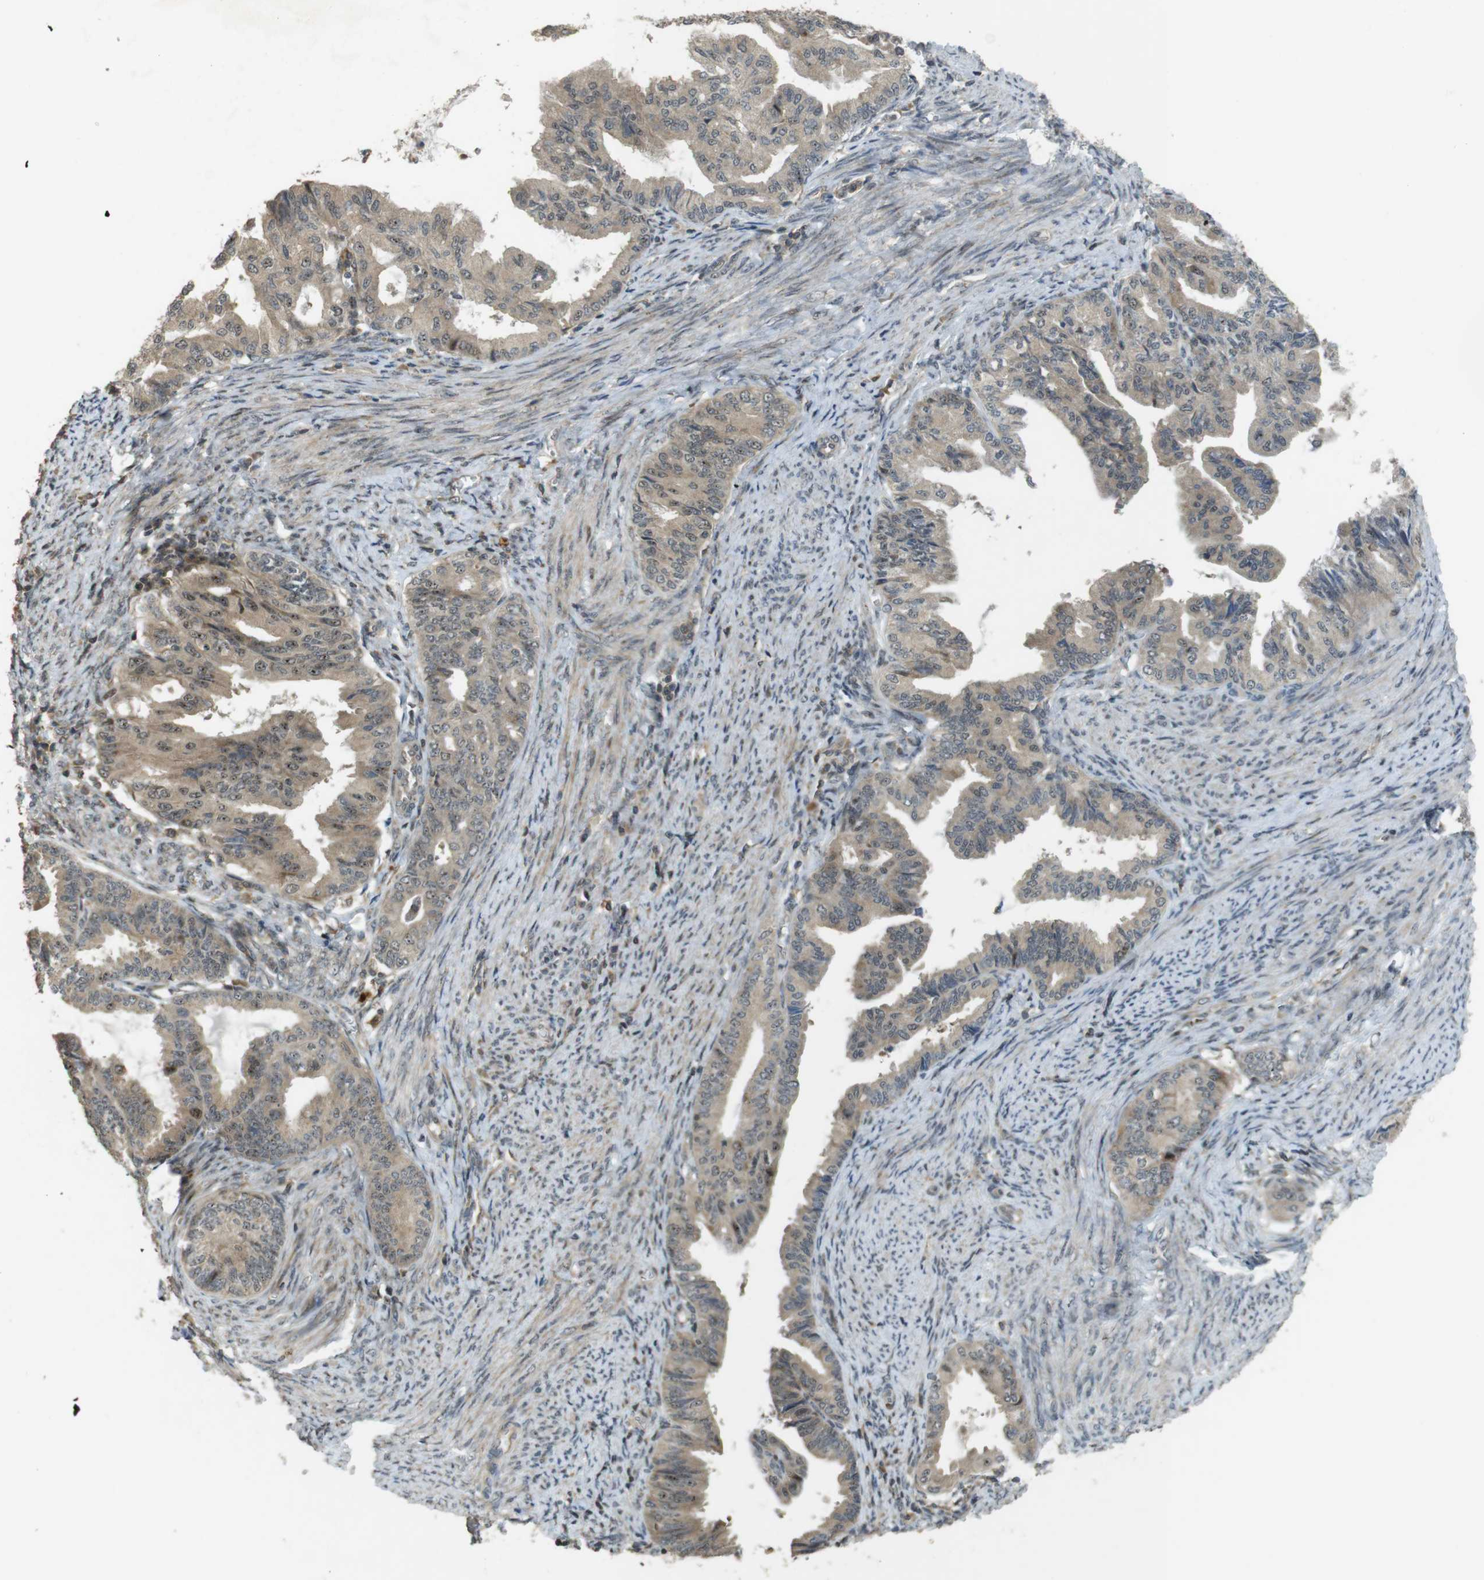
{"staining": {"intensity": "weak", "quantity": ">75%", "location": "cytoplasmic/membranous"}, "tissue": "endometrial cancer", "cell_type": "Tumor cells", "image_type": "cancer", "snomed": [{"axis": "morphology", "description": "Adenocarcinoma, NOS"}, {"axis": "topography", "description": "Endometrium"}], "caption": "IHC staining of endometrial cancer, which exhibits low levels of weak cytoplasmic/membranous staining in about >75% of tumor cells indicating weak cytoplasmic/membranous protein positivity. The staining was performed using DAB (brown) for protein detection and nuclei were counterstained in hematoxylin (blue).", "gene": "TMX3", "patient": {"sex": "female", "age": 86}}